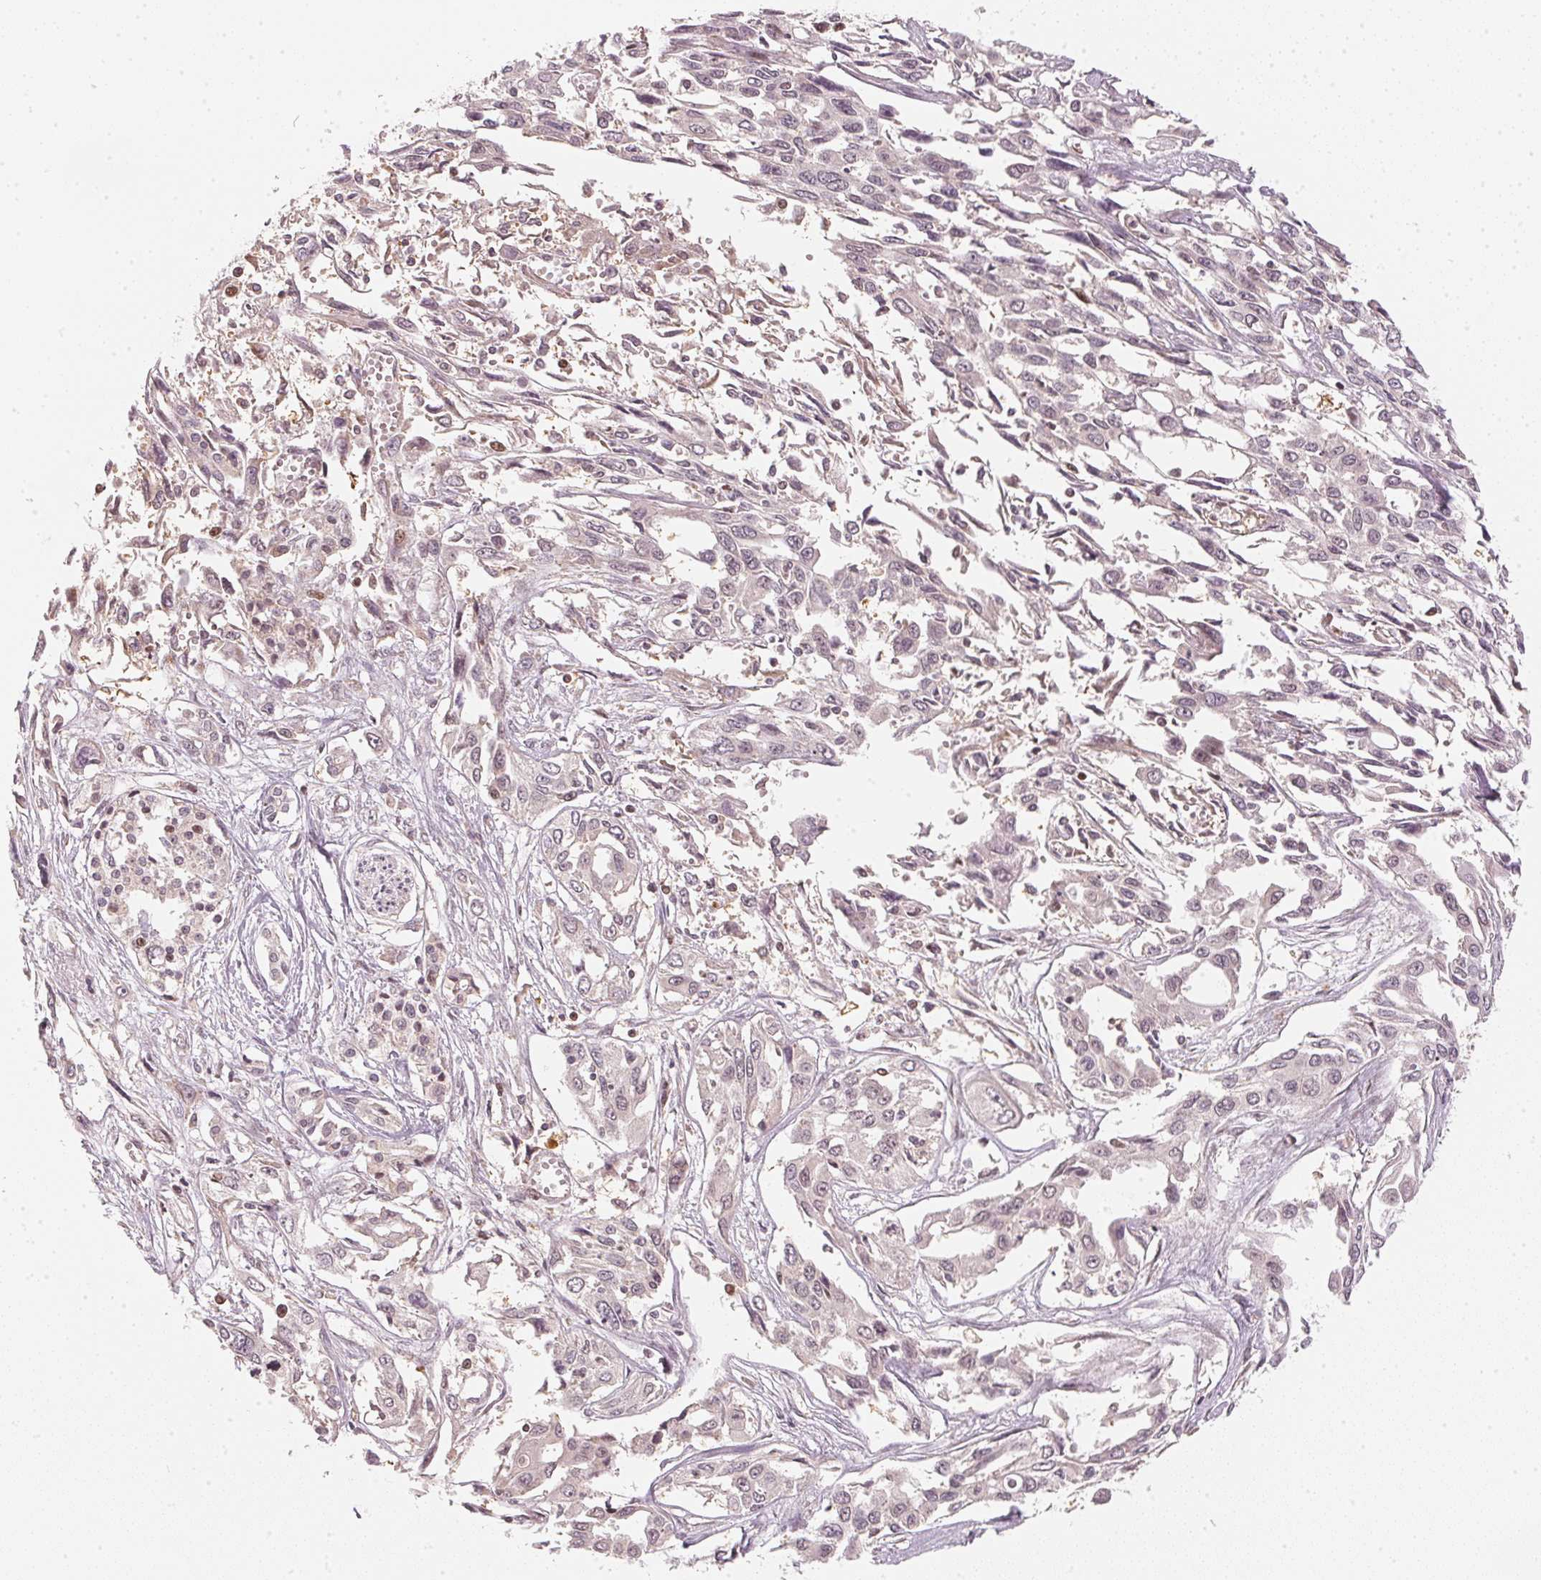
{"staining": {"intensity": "weak", "quantity": "<25%", "location": "nuclear"}, "tissue": "pancreatic cancer", "cell_type": "Tumor cells", "image_type": "cancer", "snomed": [{"axis": "morphology", "description": "Adenocarcinoma, NOS"}, {"axis": "topography", "description": "Pancreas"}], "caption": "Tumor cells show no significant staining in pancreatic cancer (adenocarcinoma). The staining was performed using DAB (3,3'-diaminobenzidine) to visualize the protein expression in brown, while the nuclei were stained in blue with hematoxylin (Magnification: 20x).", "gene": "UBE2L3", "patient": {"sex": "female", "age": 55}}